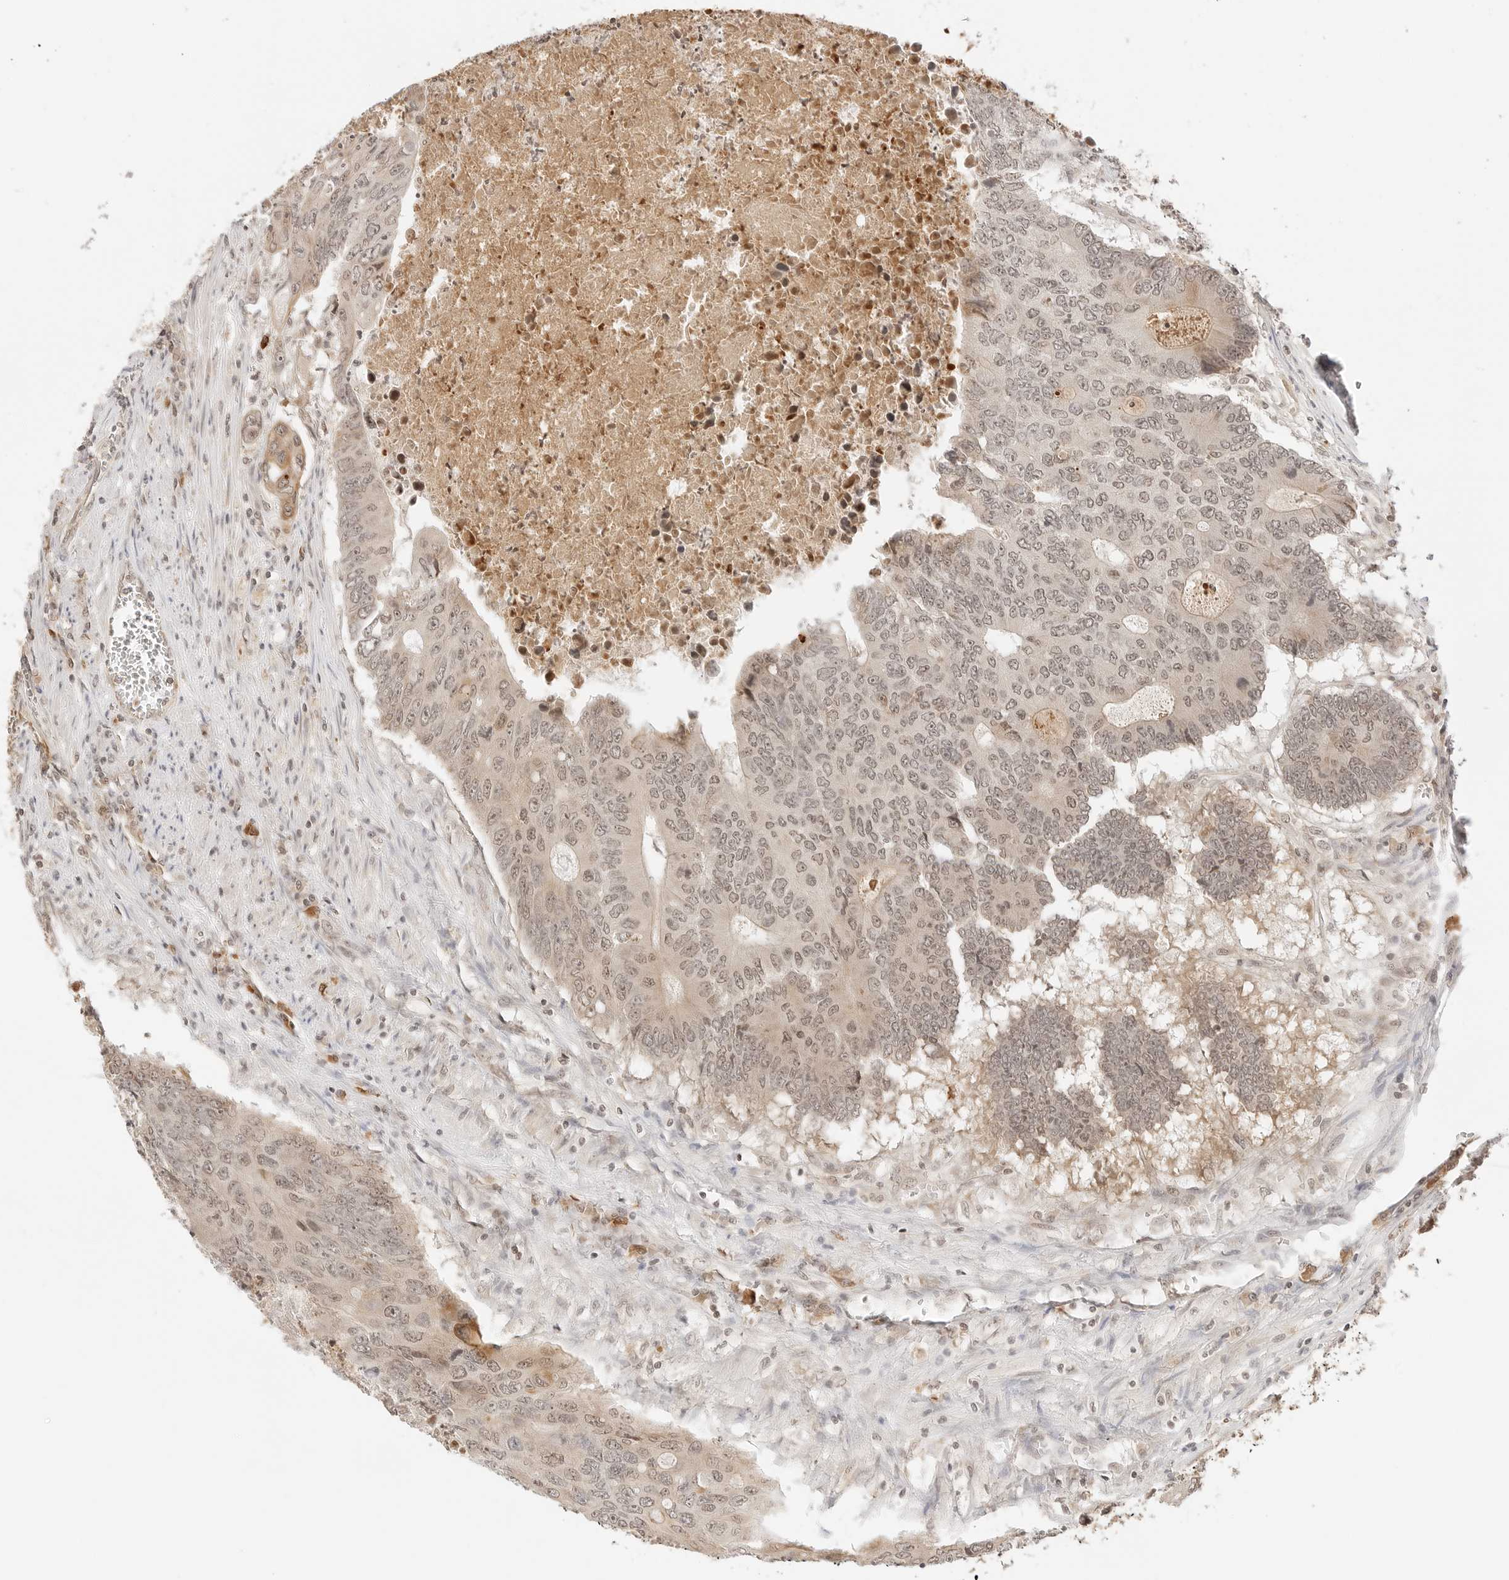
{"staining": {"intensity": "weak", "quantity": ">75%", "location": "nuclear"}, "tissue": "colorectal cancer", "cell_type": "Tumor cells", "image_type": "cancer", "snomed": [{"axis": "morphology", "description": "Adenocarcinoma, NOS"}, {"axis": "topography", "description": "Colon"}], "caption": "IHC (DAB (3,3'-diaminobenzidine)) staining of colorectal cancer reveals weak nuclear protein staining in about >75% of tumor cells. (brown staining indicates protein expression, while blue staining denotes nuclei).", "gene": "SEPTIN4", "patient": {"sex": "male", "age": 87}}